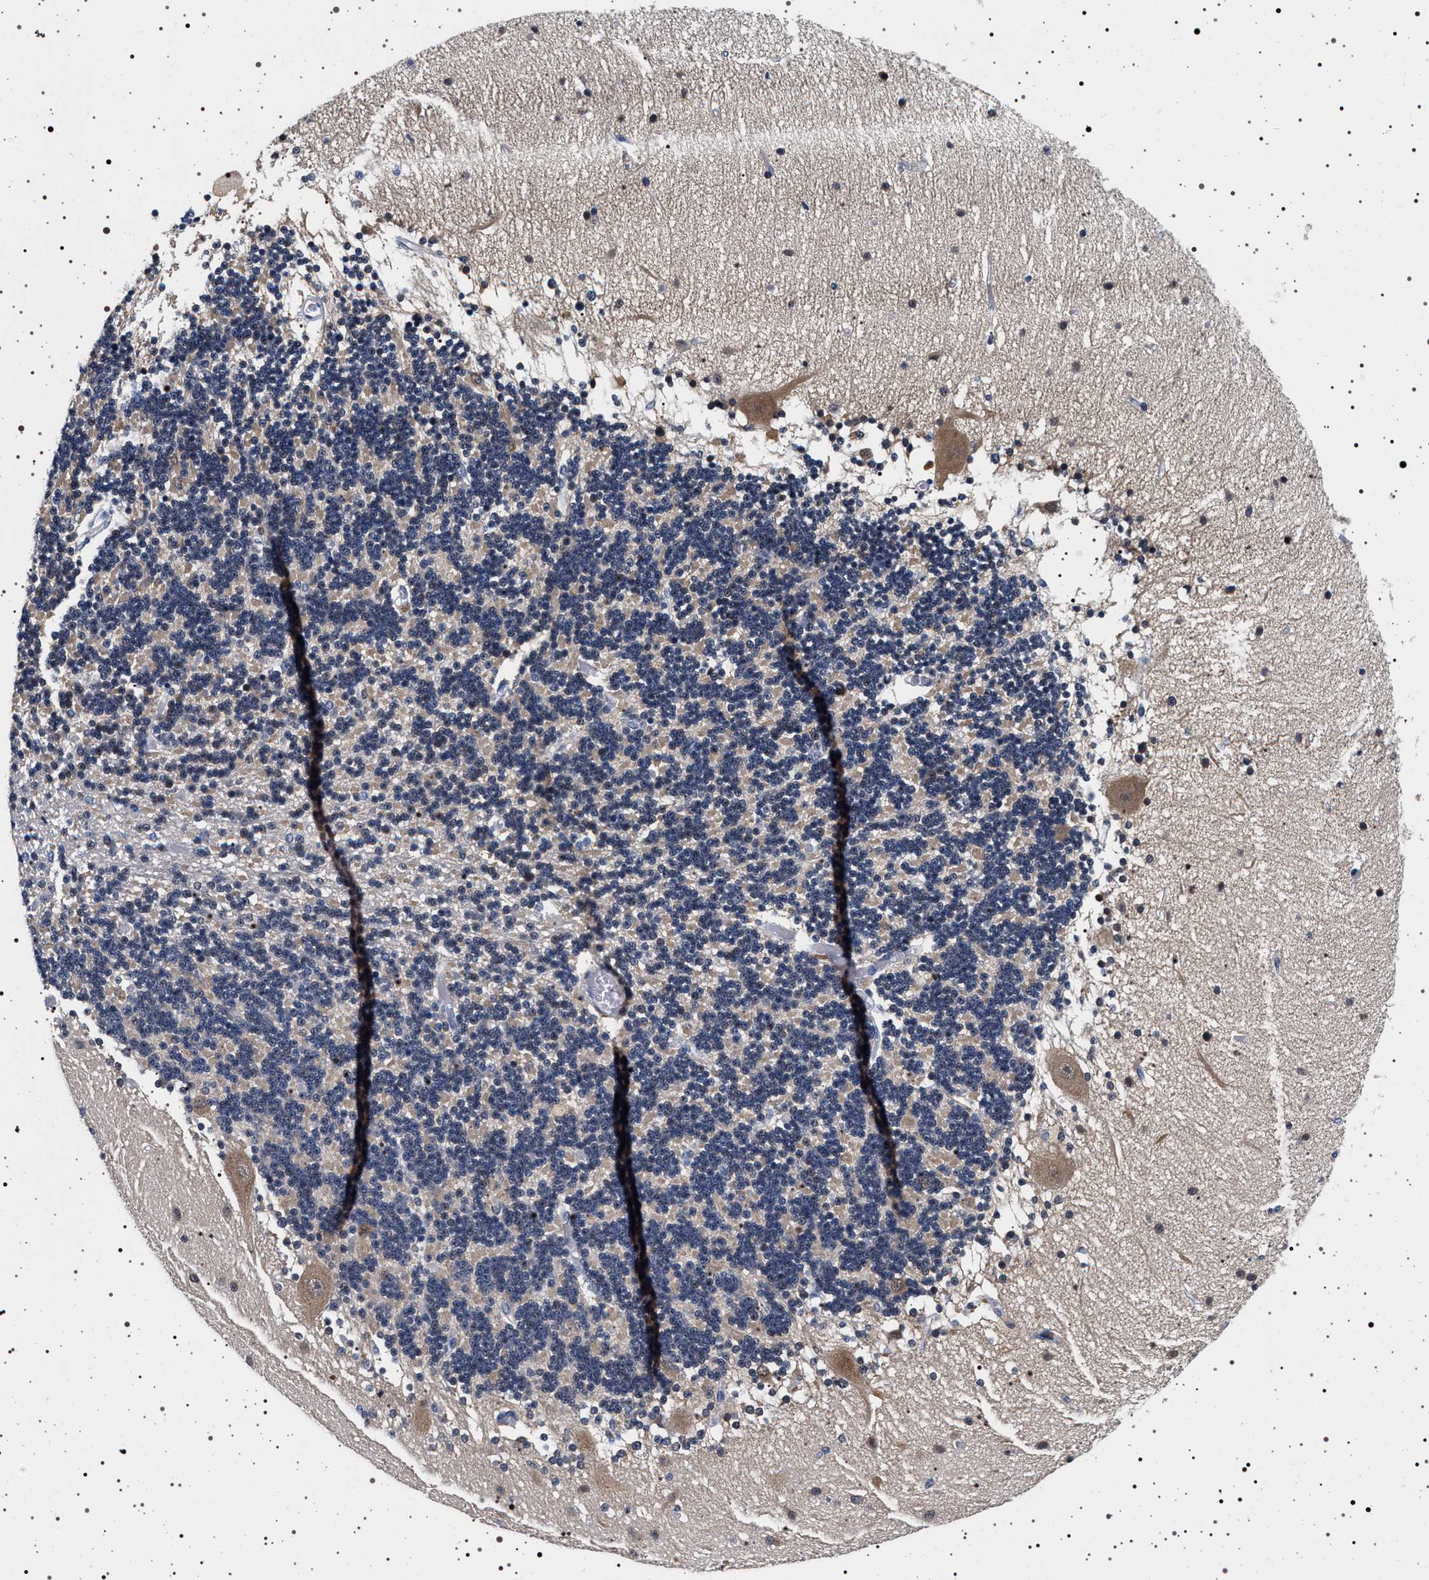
{"staining": {"intensity": "weak", "quantity": "25%-75%", "location": "cytoplasmic/membranous"}, "tissue": "cerebellum", "cell_type": "Cells in granular layer", "image_type": "normal", "snomed": [{"axis": "morphology", "description": "Normal tissue, NOS"}, {"axis": "topography", "description": "Cerebellum"}], "caption": "Weak cytoplasmic/membranous staining is identified in approximately 25%-75% of cells in granular layer in unremarkable cerebellum.", "gene": "MAPK10", "patient": {"sex": "female", "age": 54}}